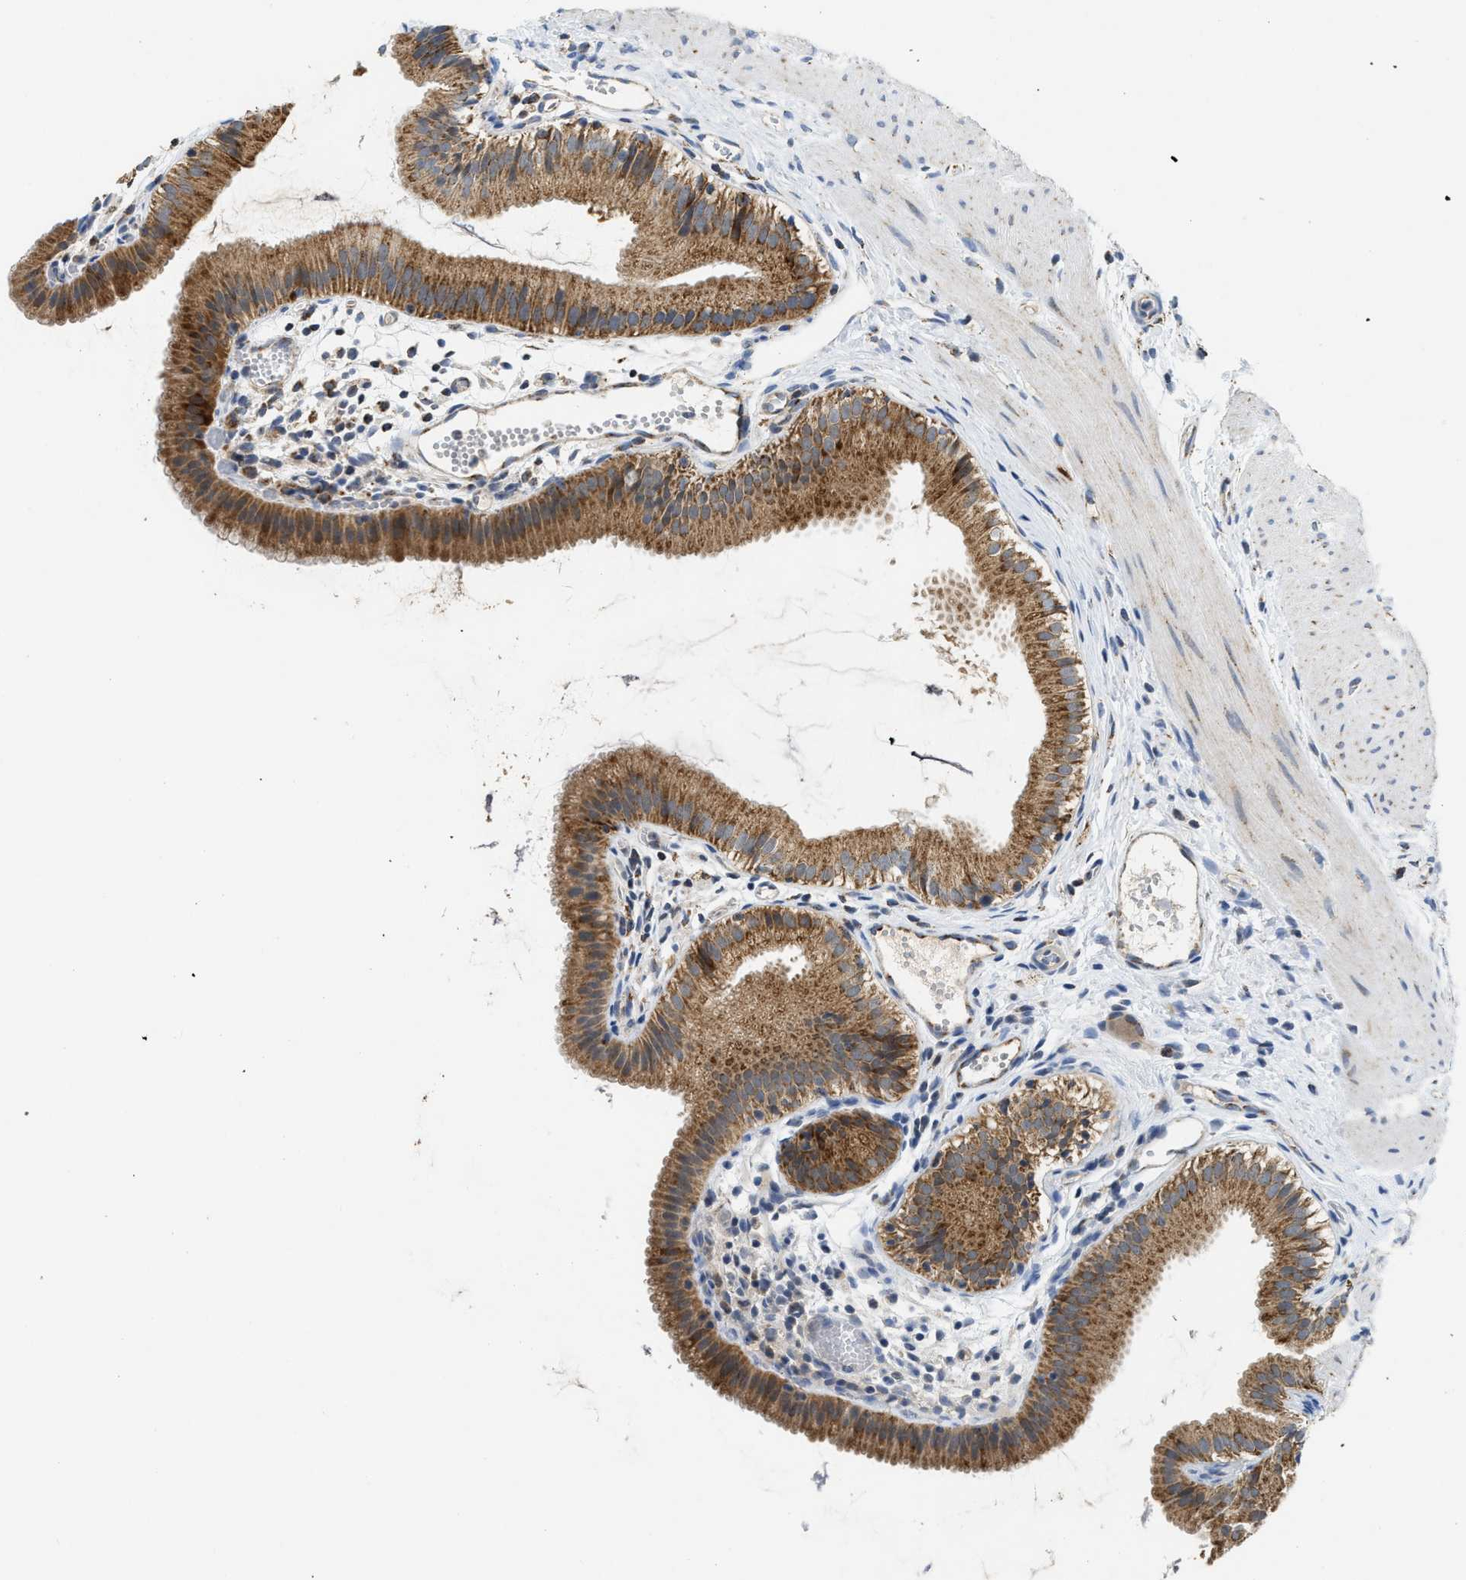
{"staining": {"intensity": "strong", "quantity": ">75%", "location": "cytoplasmic/membranous"}, "tissue": "gallbladder", "cell_type": "Glandular cells", "image_type": "normal", "snomed": [{"axis": "morphology", "description": "Normal tissue, NOS"}, {"axis": "topography", "description": "Gallbladder"}], "caption": "Benign gallbladder demonstrates strong cytoplasmic/membranous expression in approximately >75% of glandular cells (DAB (3,3'-diaminobenzidine) = brown stain, brightfield microscopy at high magnification)..", "gene": "GATD3", "patient": {"sex": "female", "age": 26}}